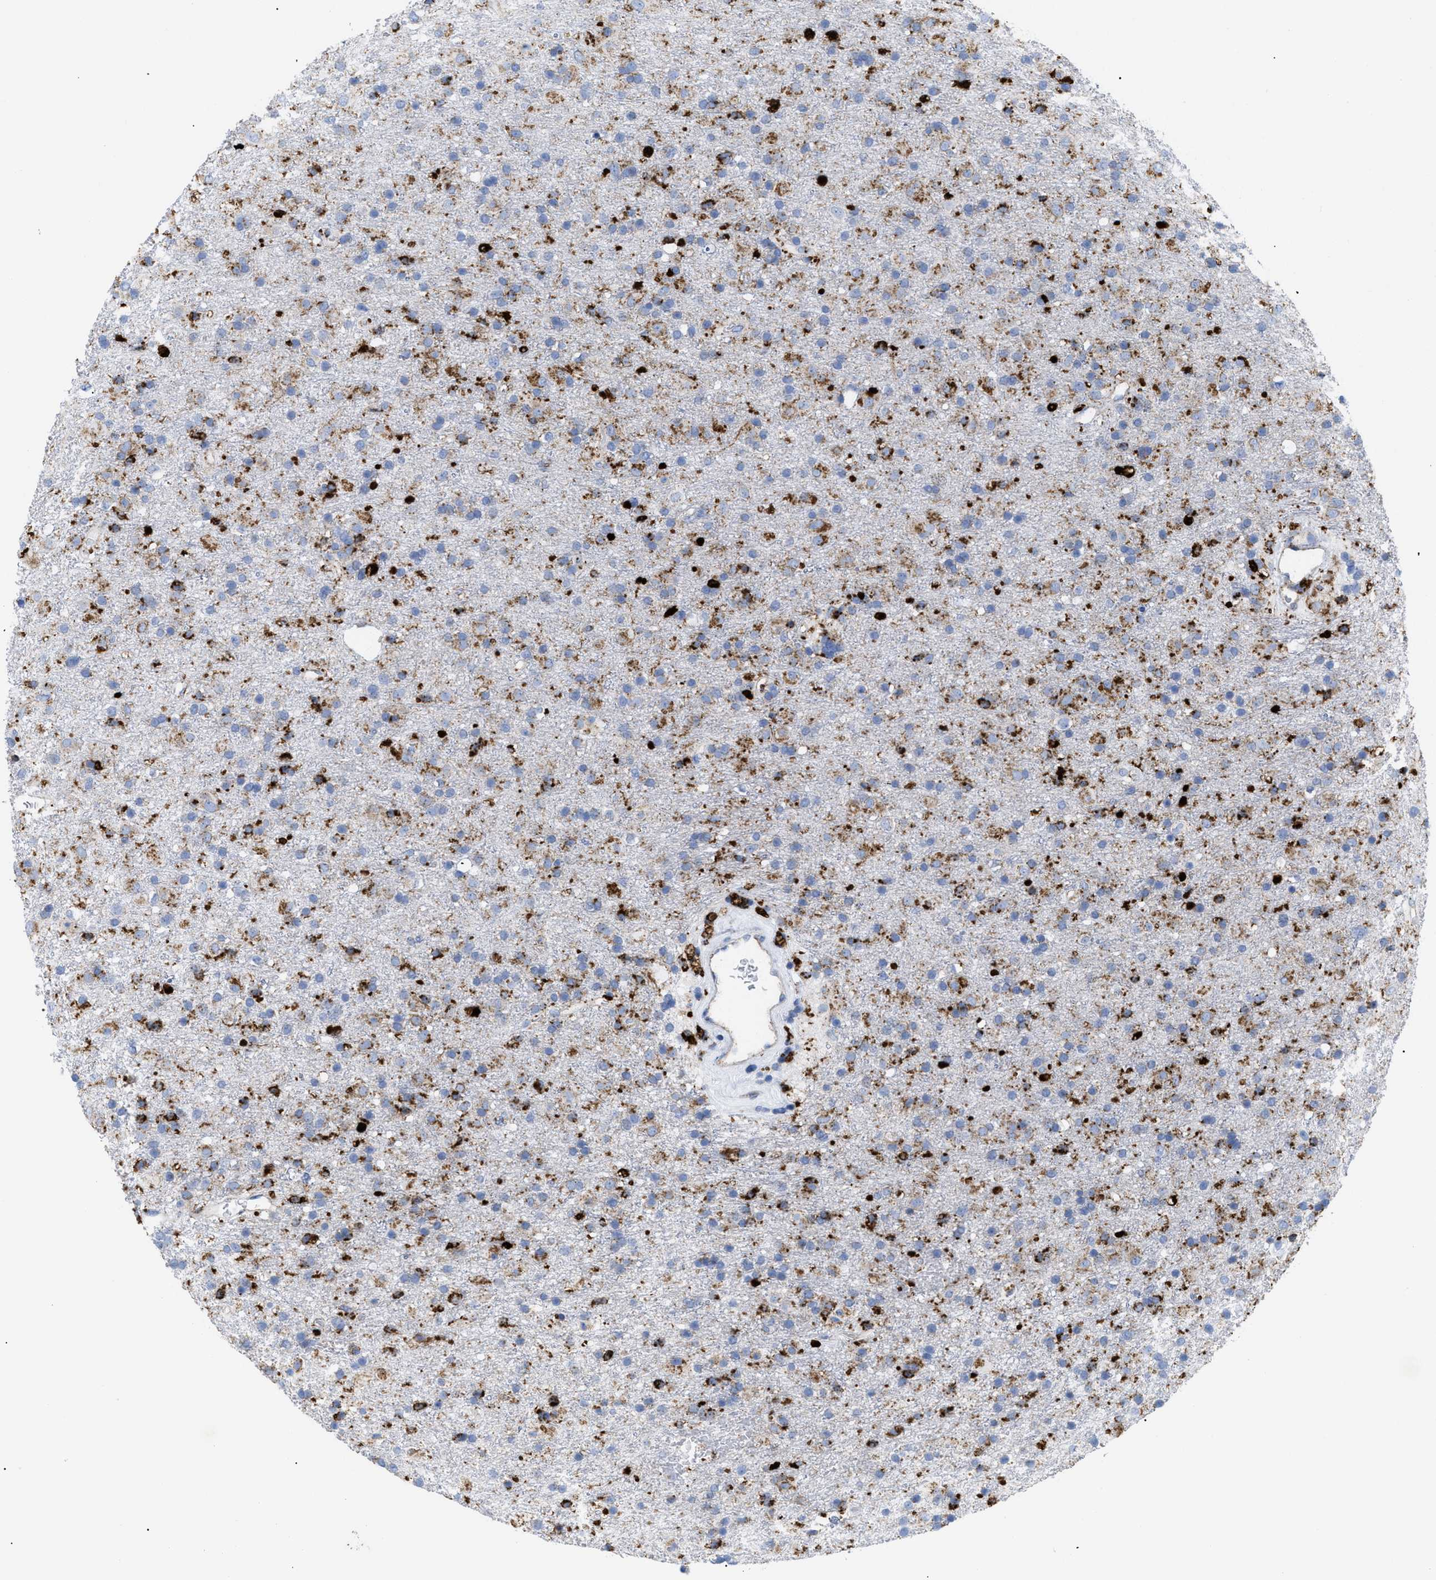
{"staining": {"intensity": "moderate", "quantity": "25%-75%", "location": "cytoplasmic/membranous"}, "tissue": "glioma", "cell_type": "Tumor cells", "image_type": "cancer", "snomed": [{"axis": "morphology", "description": "Glioma, malignant, Low grade"}, {"axis": "topography", "description": "Brain"}], "caption": "Human low-grade glioma (malignant) stained with a brown dye exhibits moderate cytoplasmic/membranous positive staining in about 25%-75% of tumor cells.", "gene": "DRAM2", "patient": {"sex": "male", "age": 65}}